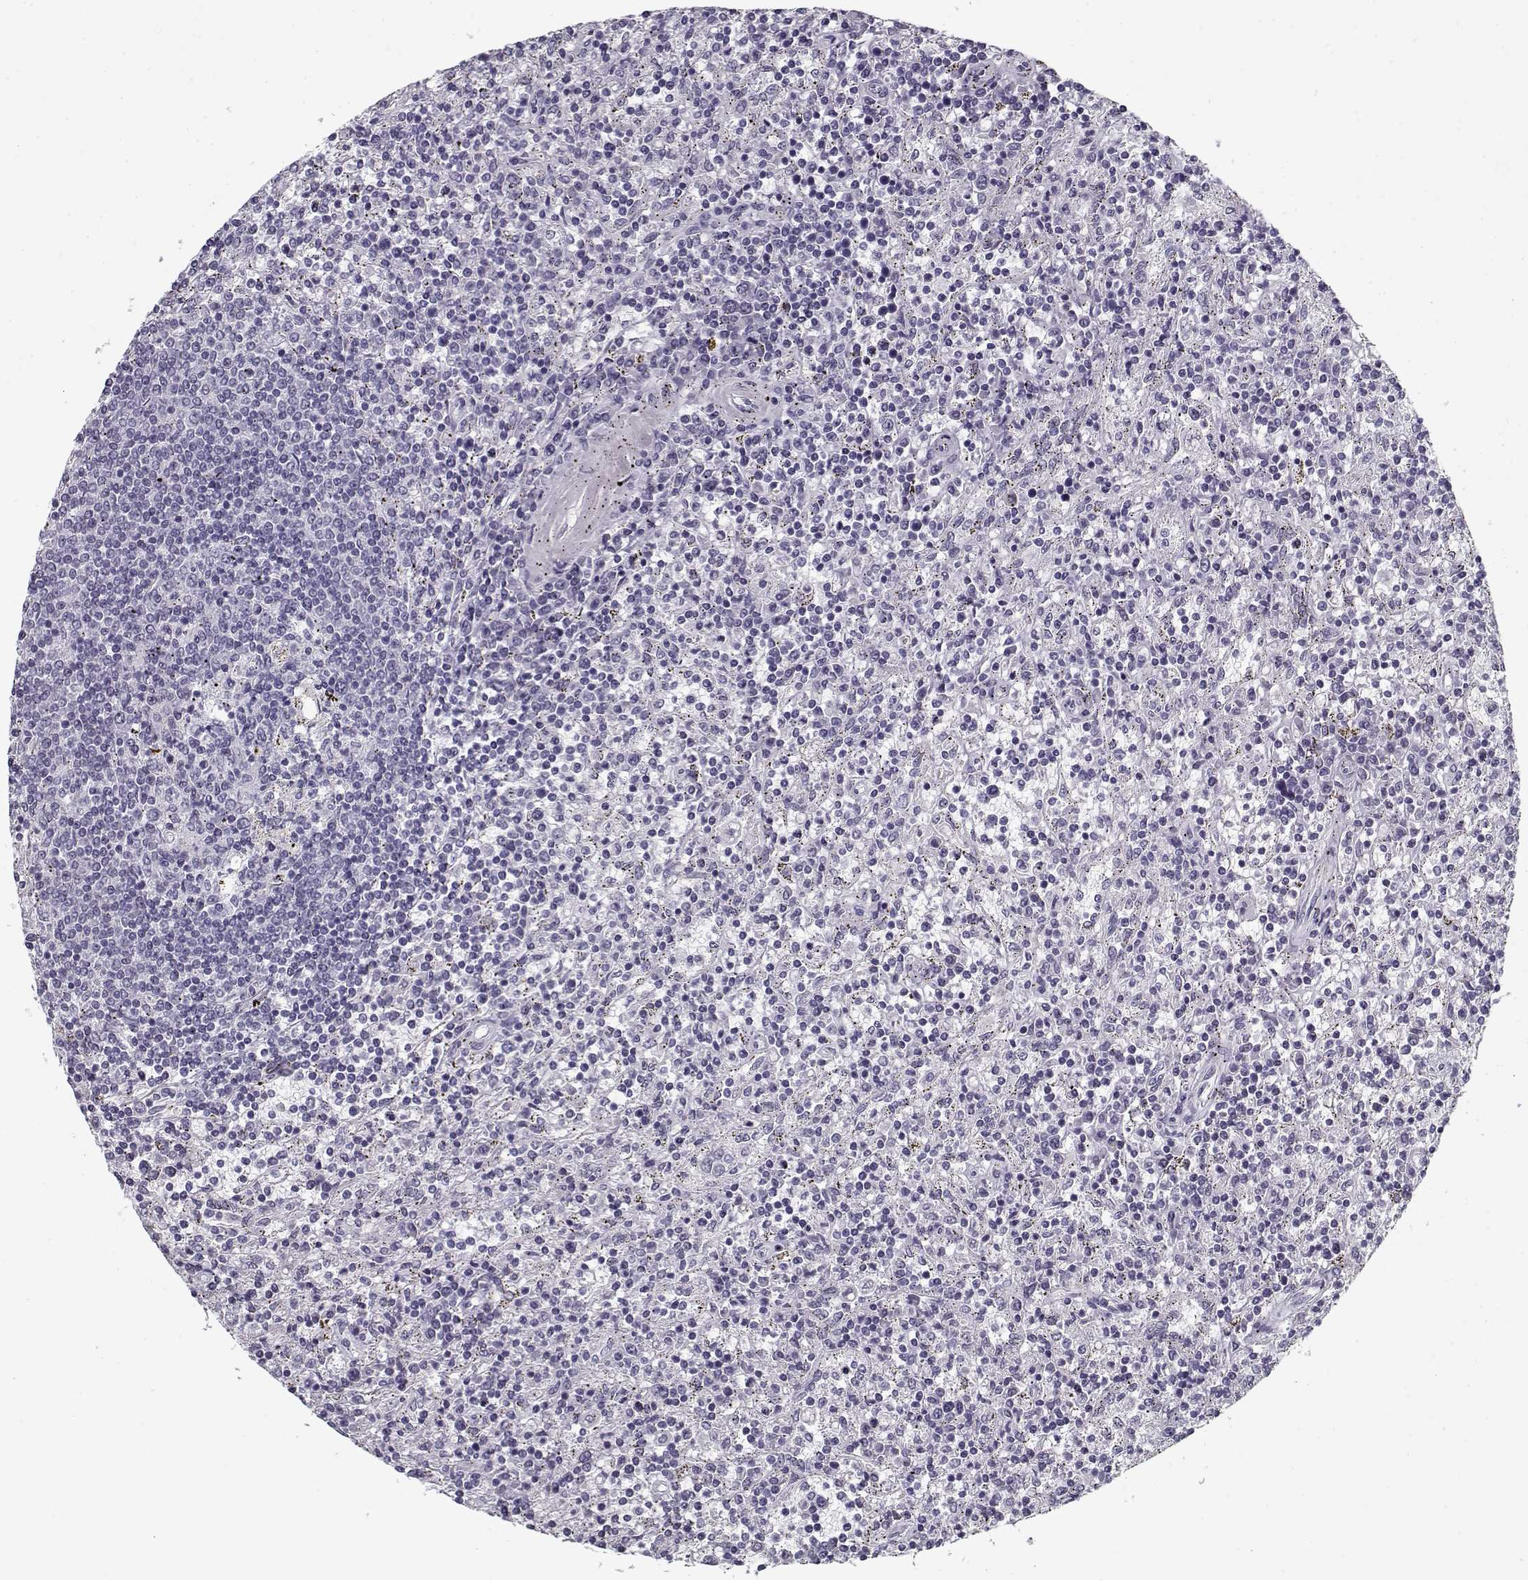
{"staining": {"intensity": "negative", "quantity": "none", "location": "none"}, "tissue": "lymphoma", "cell_type": "Tumor cells", "image_type": "cancer", "snomed": [{"axis": "morphology", "description": "Malignant lymphoma, non-Hodgkin's type, Low grade"}, {"axis": "topography", "description": "Spleen"}], "caption": "Immunohistochemical staining of malignant lymphoma, non-Hodgkin's type (low-grade) shows no significant expression in tumor cells.", "gene": "SPACA9", "patient": {"sex": "male", "age": 62}}